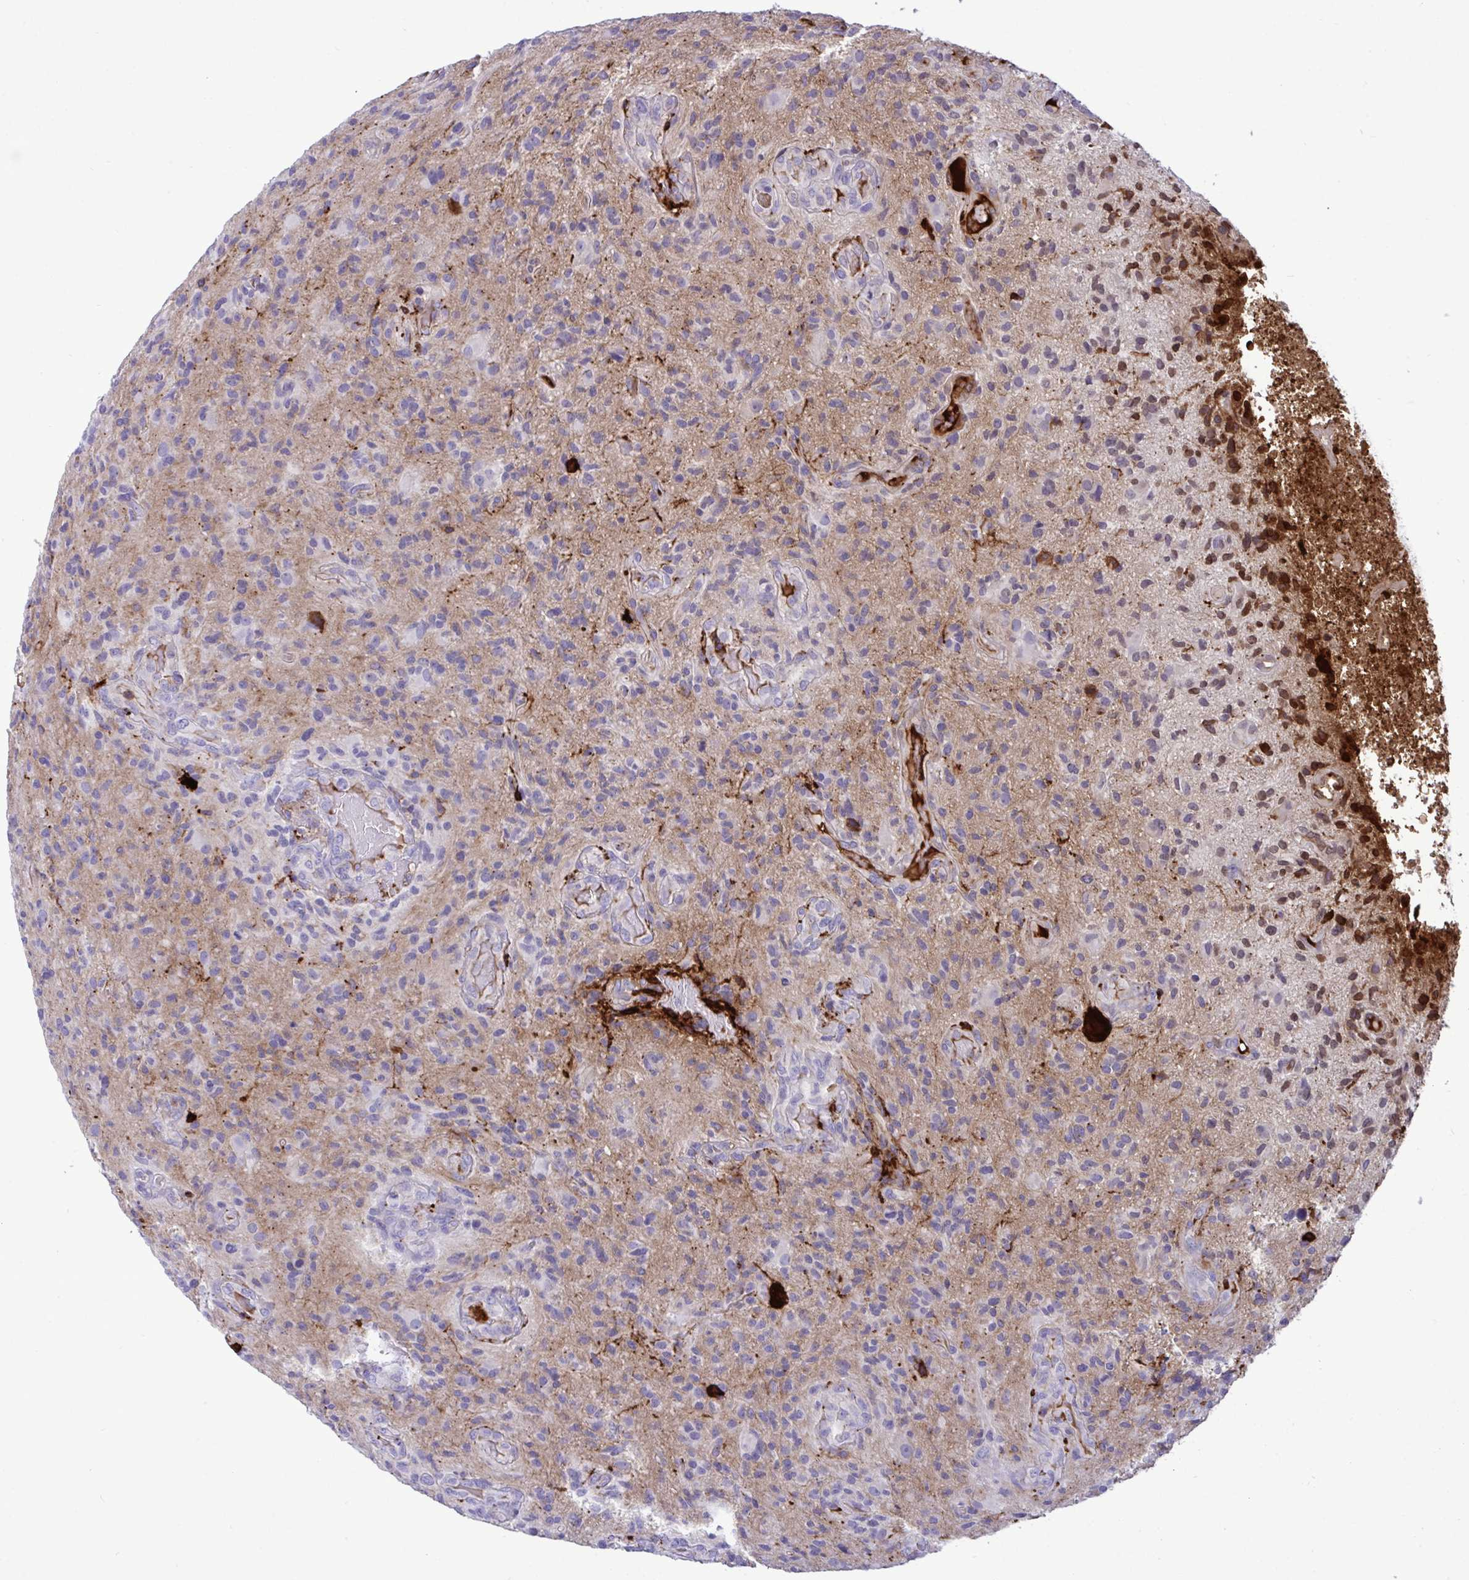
{"staining": {"intensity": "moderate", "quantity": "<25%", "location": "cytoplasmic/membranous"}, "tissue": "glioma", "cell_type": "Tumor cells", "image_type": "cancer", "snomed": [{"axis": "morphology", "description": "Glioma, malignant, High grade"}, {"axis": "topography", "description": "Brain"}], "caption": "Immunohistochemical staining of glioma exhibits low levels of moderate cytoplasmic/membranous protein positivity in approximately <25% of tumor cells.", "gene": "F2", "patient": {"sex": "male", "age": 55}}